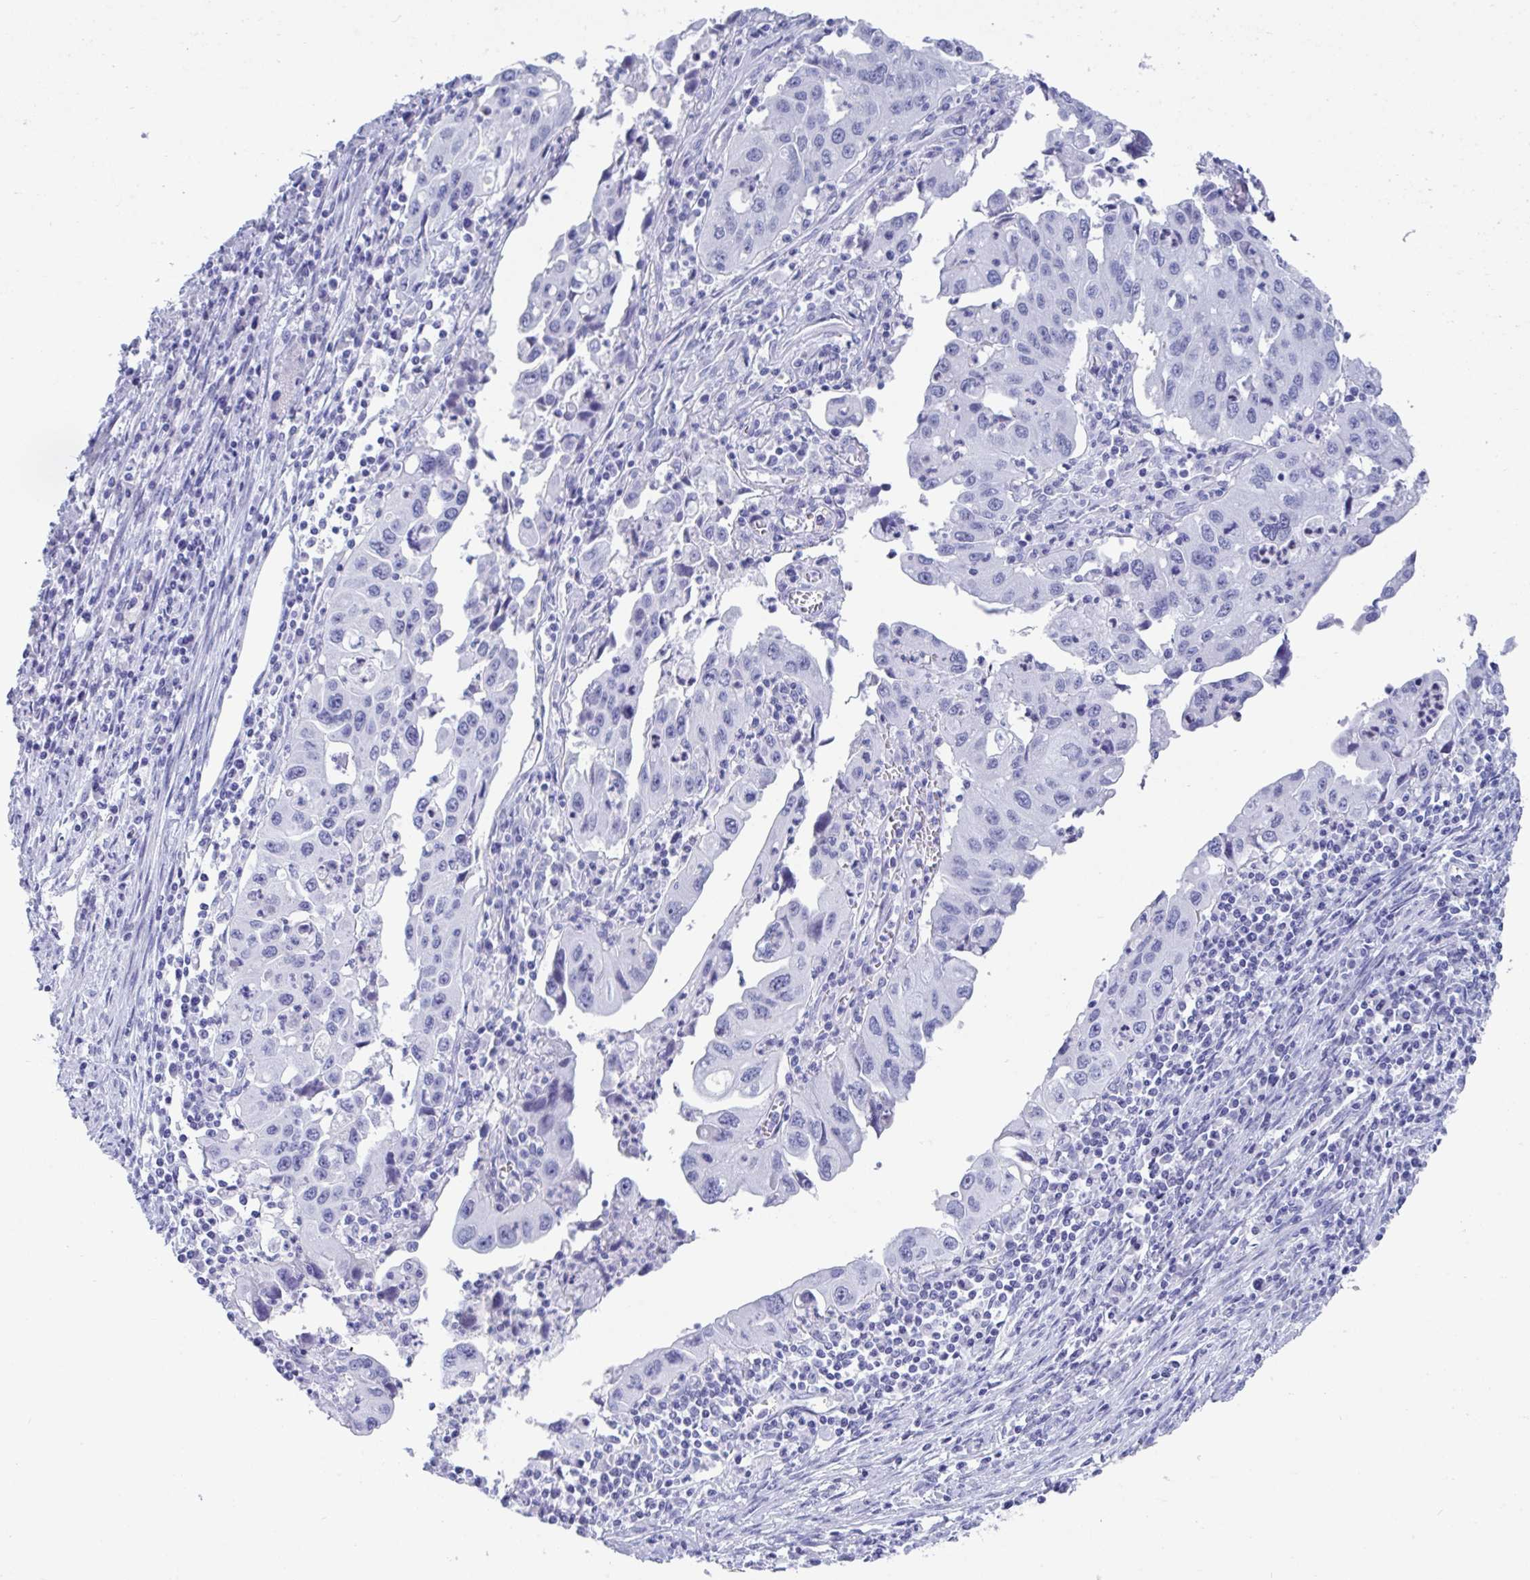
{"staining": {"intensity": "negative", "quantity": "none", "location": "none"}, "tissue": "endometrial cancer", "cell_type": "Tumor cells", "image_type": "cancer", "snomed": [{"axis": "morphology", "description": "Adenocarcinoma, NOS"}, {"axis": "topography", "description": "Uterus"}], "caption": "There is no significant staining in tumor cells of adenocarcinoma (endometrial).", "gene": "CDX4", "patient": {"sex": "female", "age": 62}}